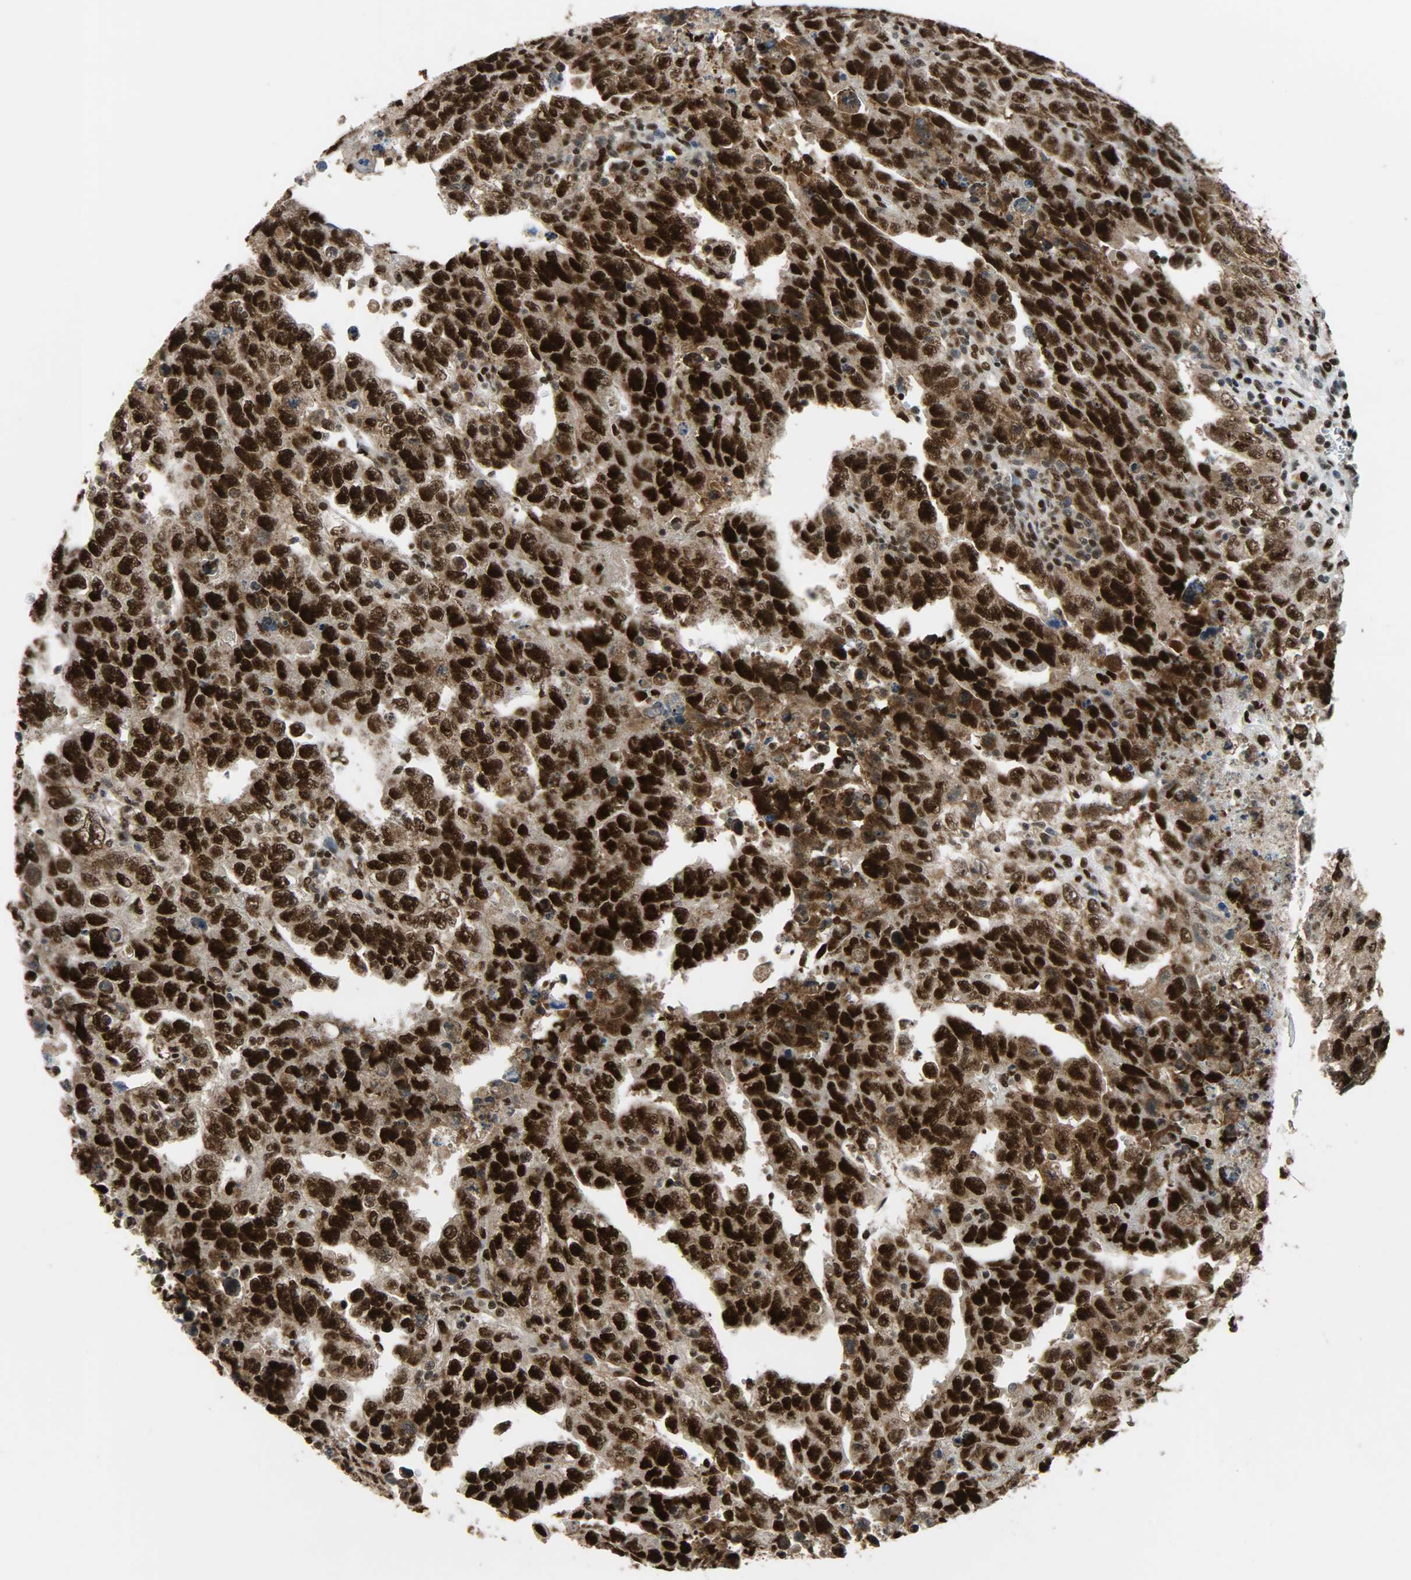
{"staining": {"intensity": "strong", "quantity": ">75%", "location": "cytoplasmic/membranous,nuclear"}, "tissue": "testis cancer", "cell_type": "Tumor cells", "image_type": "cancer", "snomed": [{"axis": "morphology", "description": "Carcinoma, Embryonal, NOS"}, {"axis": "topography", "description": "Testis"}], "caption": "Protein expression analysis of human embryonal carcinoma (testis) reveals strong cytoplasmic/membranous and nuclear expression in about >75% of tumor cells.", "gene": "SSB", "patient": {"sex": "male", "age": 28}}